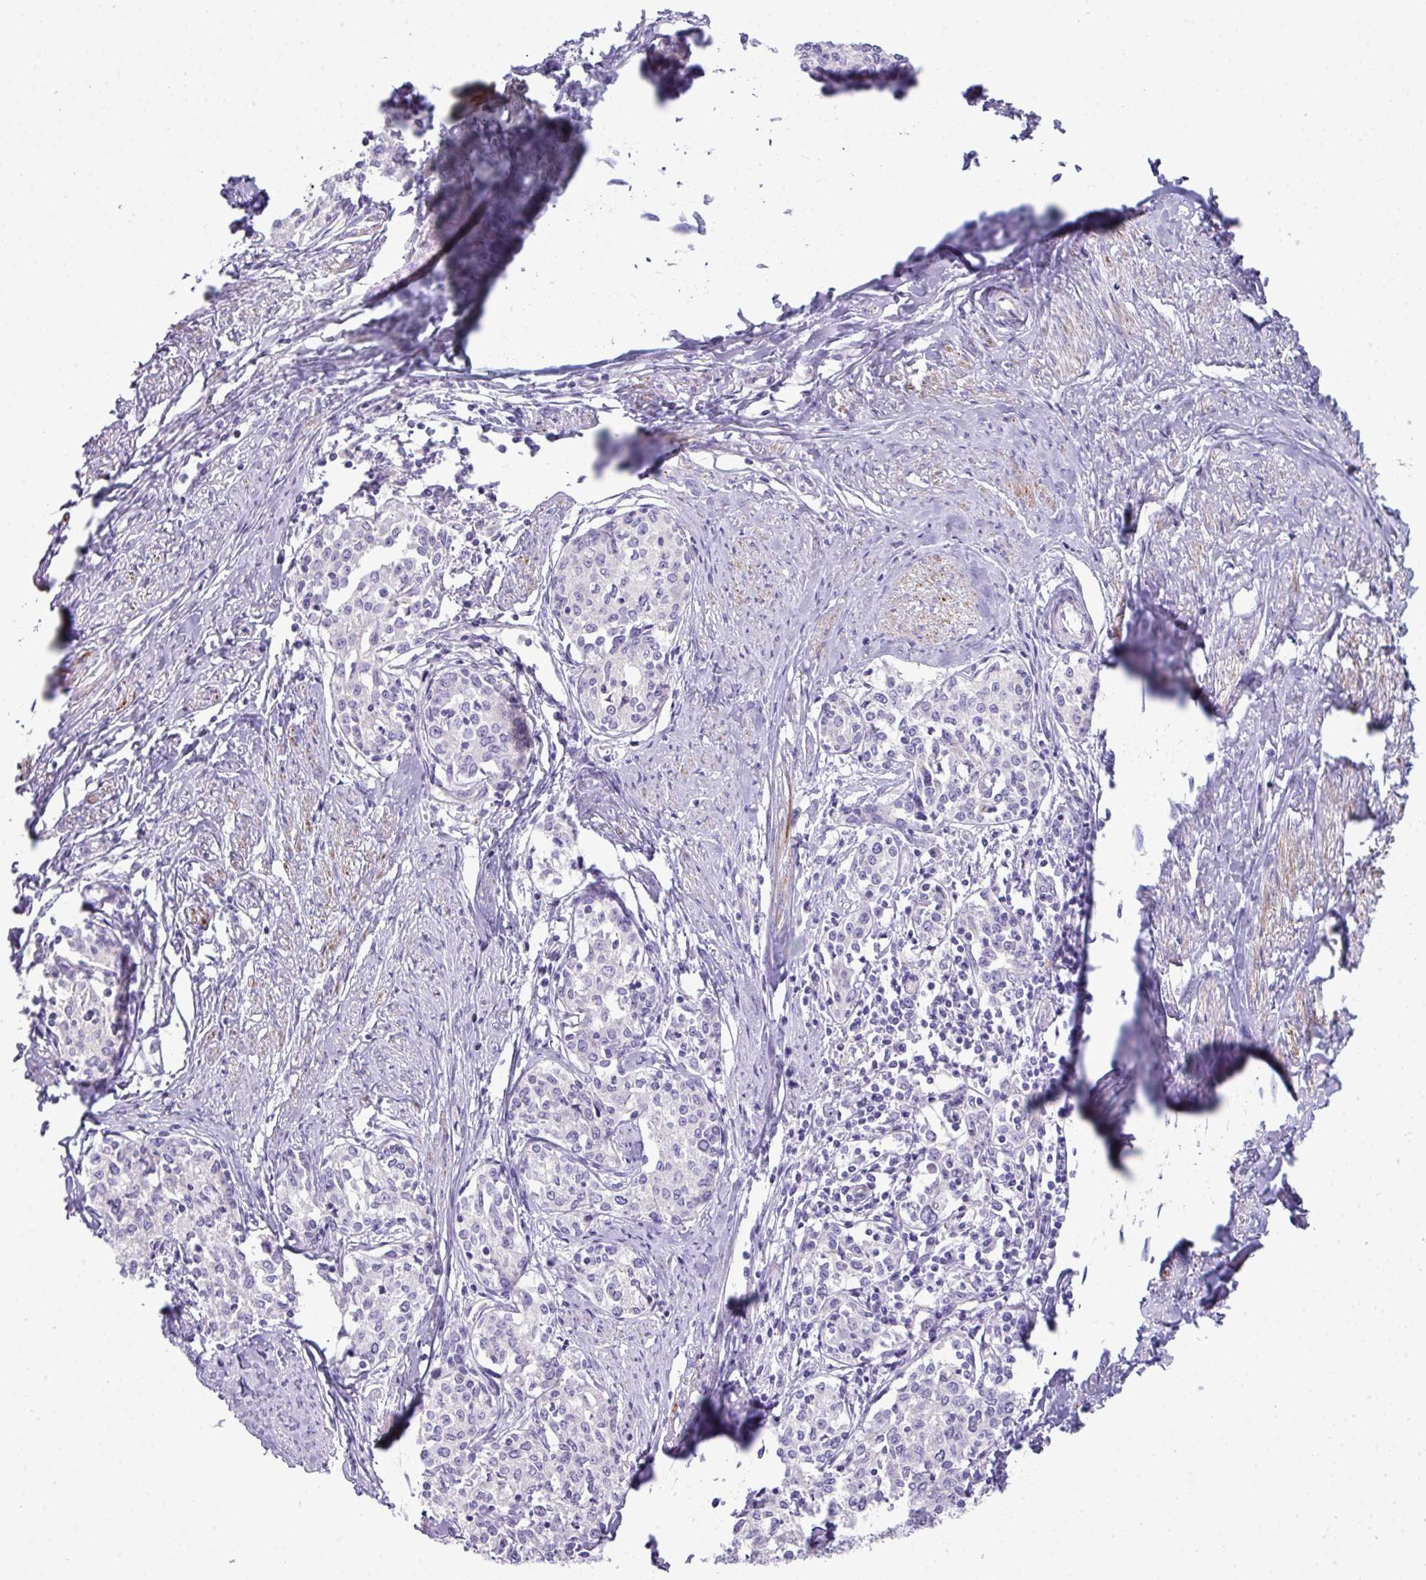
{"staining": {"intensity": "negative", "quantity": "none", "location": "none"}, "tissue": "cervical cancer", "cell_type": "Tumor cells", "image_type": "cancer", "snomed": [{"axis": "morphology", "description": "Squamous cell carcinoma, NOS"}, {"axis": "morphology", "description": "Adenocarcinoma, NOS"}, {"axis": "topography", "description": "Cervix"}], "caption": "Adenocarcinoma (cervical) was stained to show a protein in brown. There is no significant staining in tumor cells.", "gene": "ABCC5", "patient": {"sex": "female", "age": 52}}